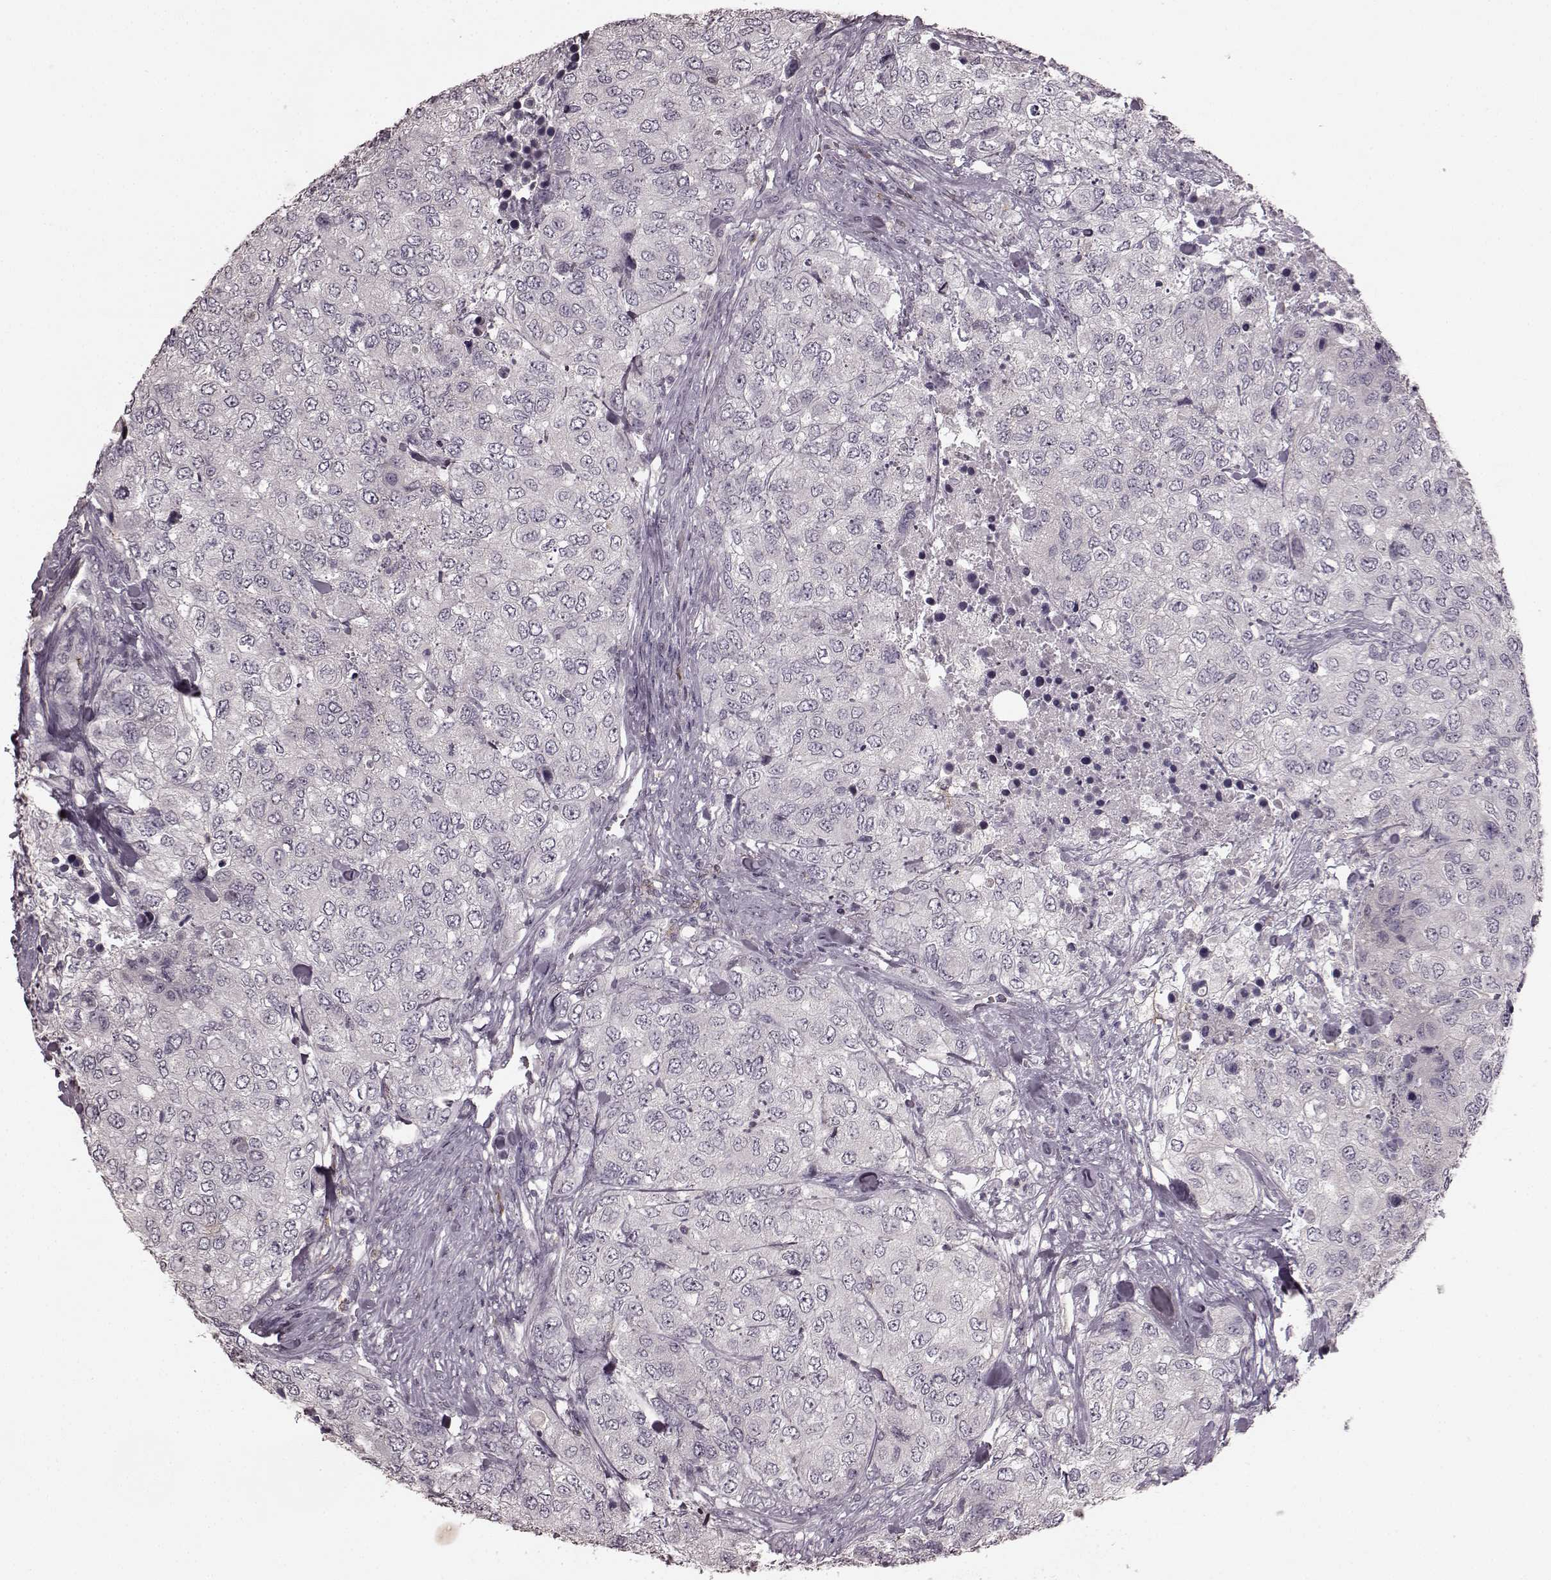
{"staining": {"intensity": "negative", "quantity": "none", "location": "none"}, "tissue": "urothelial cancer", "cell_type": "Tumor cells", "image_type": "cancer", "snomed": [{"axis": "morphology", "description": "Urothelial carcinoma, High grade"}, {"axis": "topography", "description": "Urinary bladder"}], "caption": "Protein analysis of urothelial cancer exhibits no significant expression in tumor cells.", "gene": "CD28", "patient": {"sex": "female", "age": 78}}